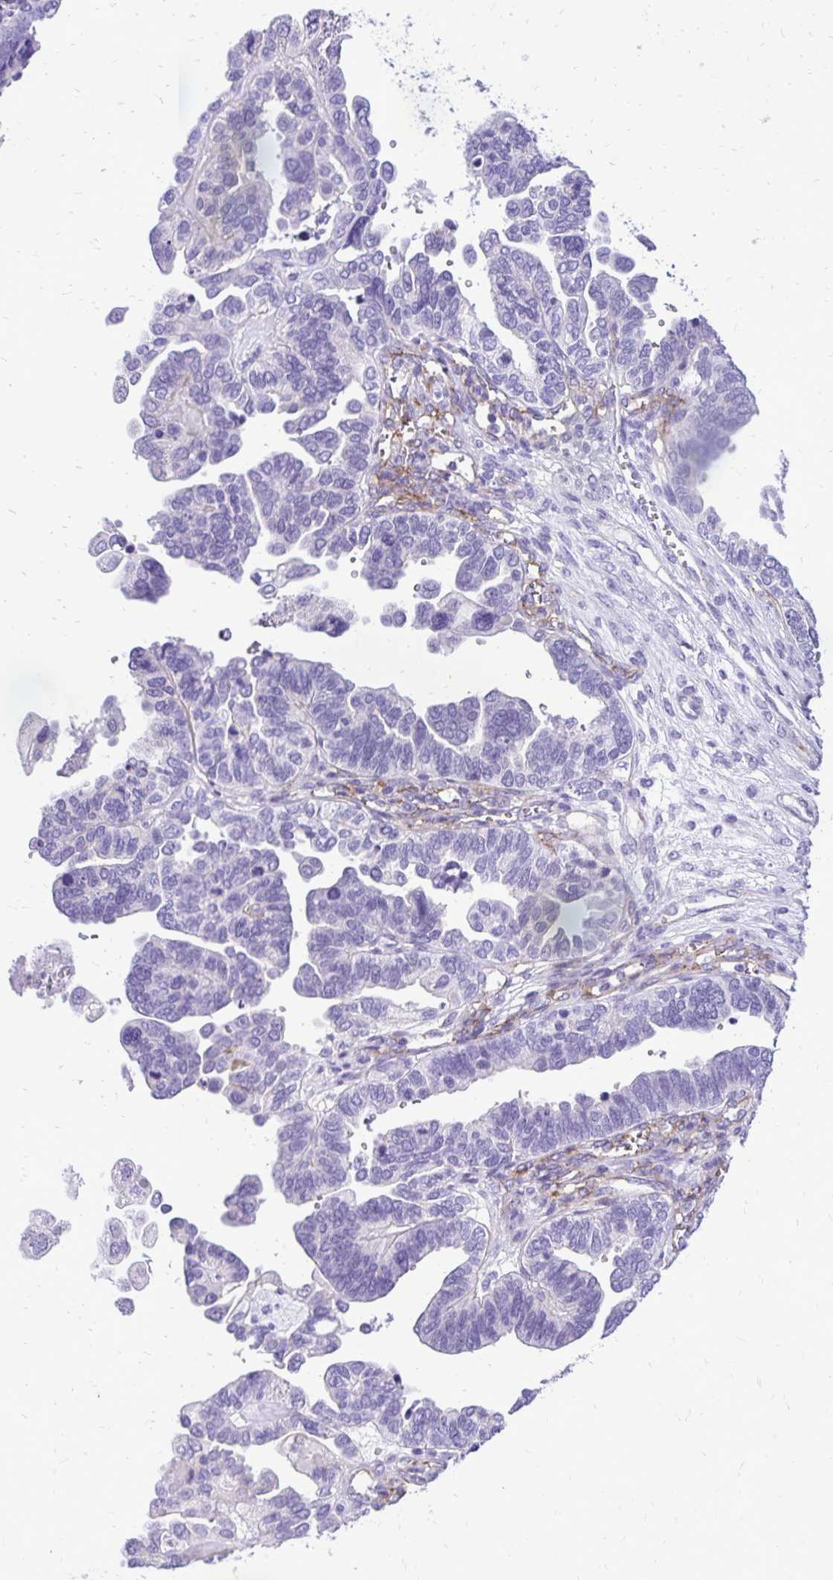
{"staining": {"intensity": "negative", "quantity": "none", "location": "none"}, "tissue": "ovarian cancer", "cell_type": "Tumor cells", "image_type": "cancer", "snomed": [{"axis": "morphology", "description": "Cystadenocarcinoma, serous, NOS"}, {"axis": "topography", "description": "Ovary"}], "caption": "Immunohistochemistry image of neoplastic tissue: ovarian serous cystadenocarcinoma stained with DAB exhibits no significant protein positivity in tumor cells.", "gene": "PELI3", "patient": {"sex": "female", "age": 51}}